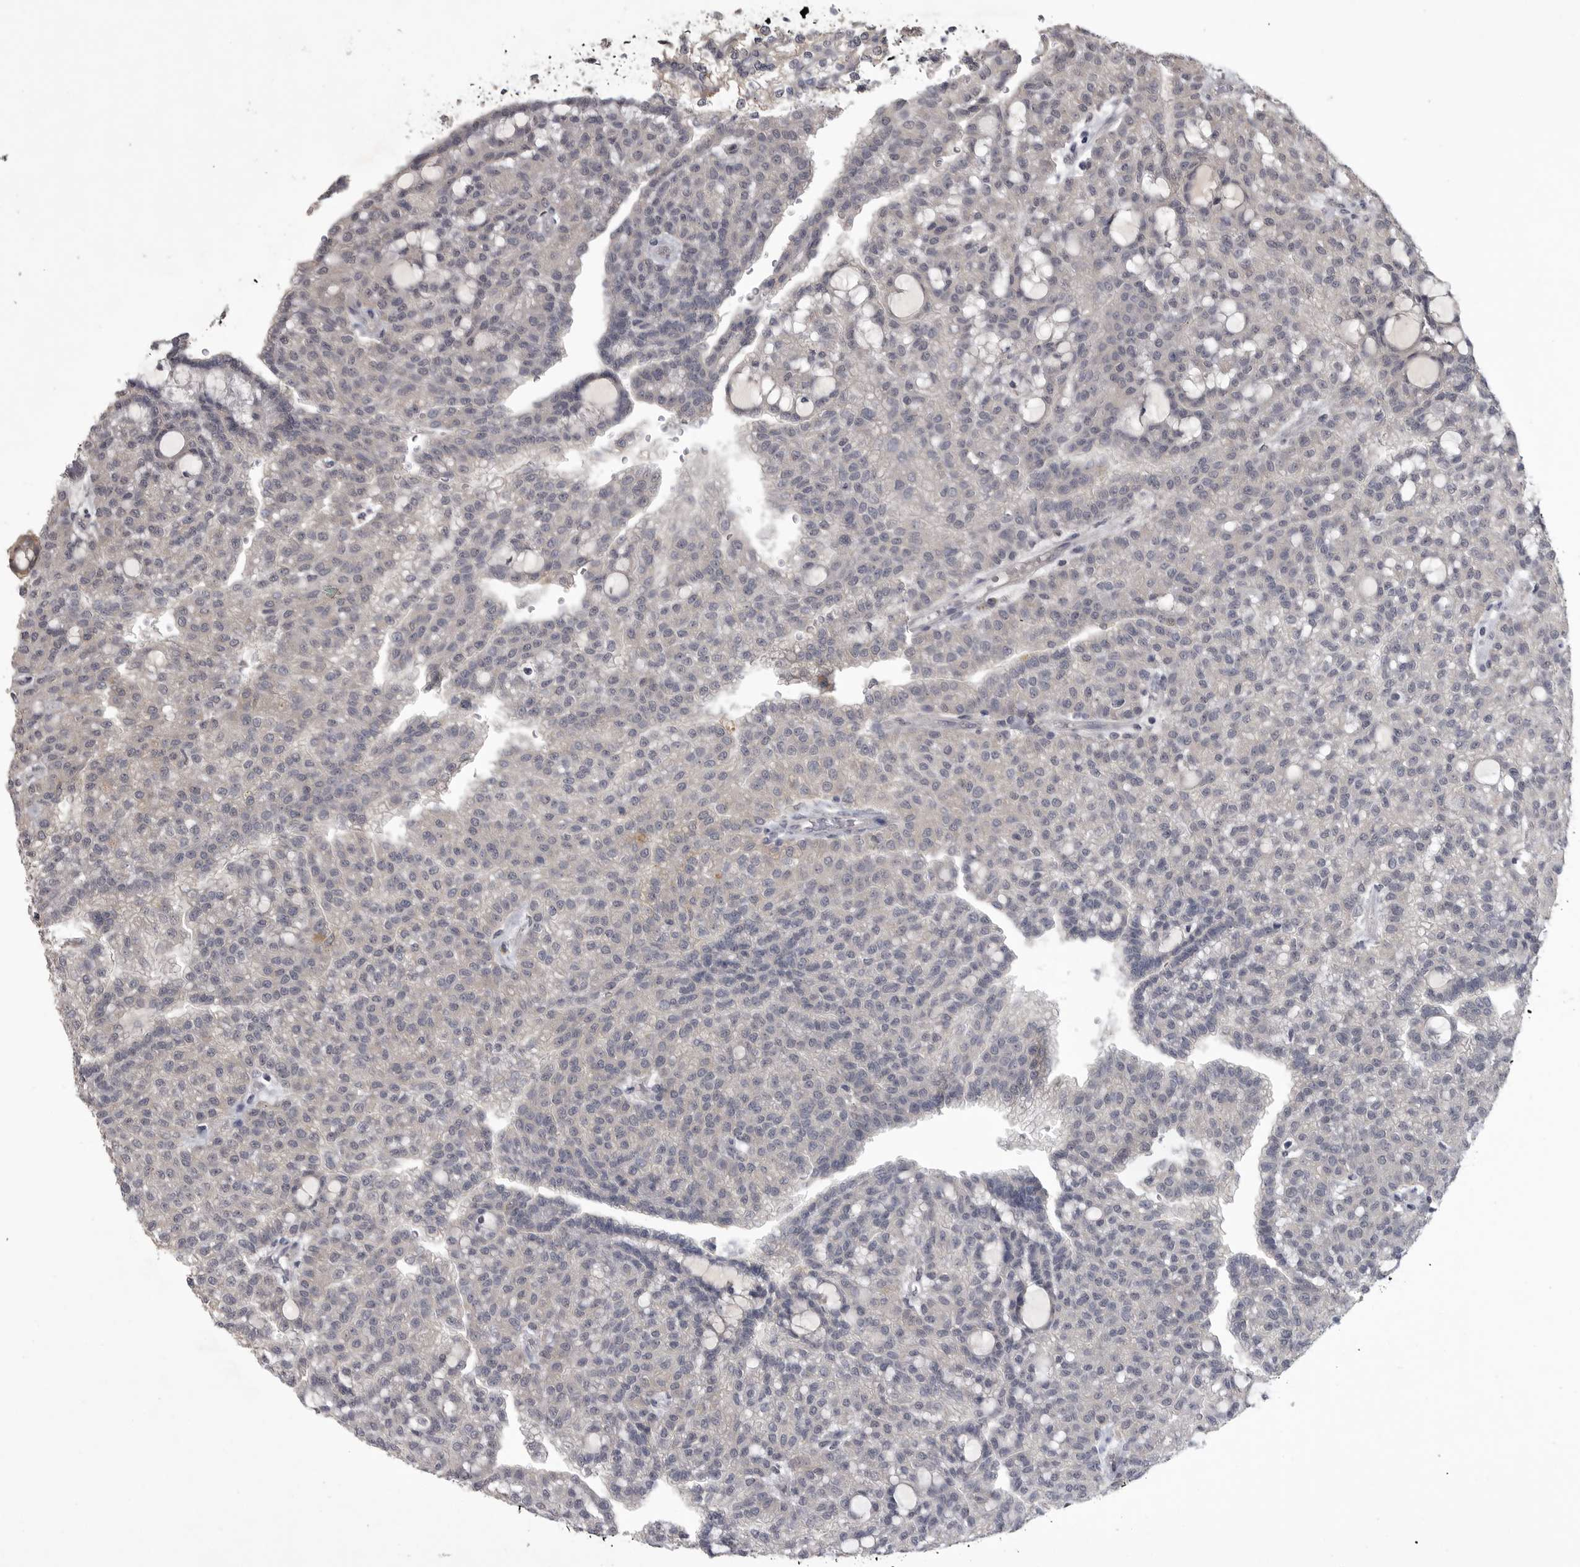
{"staining": {"intensity": "negative", "quantity": "none", "location": "none"}, "tissue": "renal cancer", "cell_type": "Tumor cells", "image_type": "cancer", "snomed": [{"axis": "morphology", "description": "Adenocarcinoma, NOS"}, {"axis": "topography", "description": "Kidney"}], "caption": "Immunohistochemistry image of human adenocarcinoma (renal) stained for a protein (brown), which displays no positivity in tumor cells.", "gene": "ZNF114", "patient": {"sex": "male", "age": 63}}